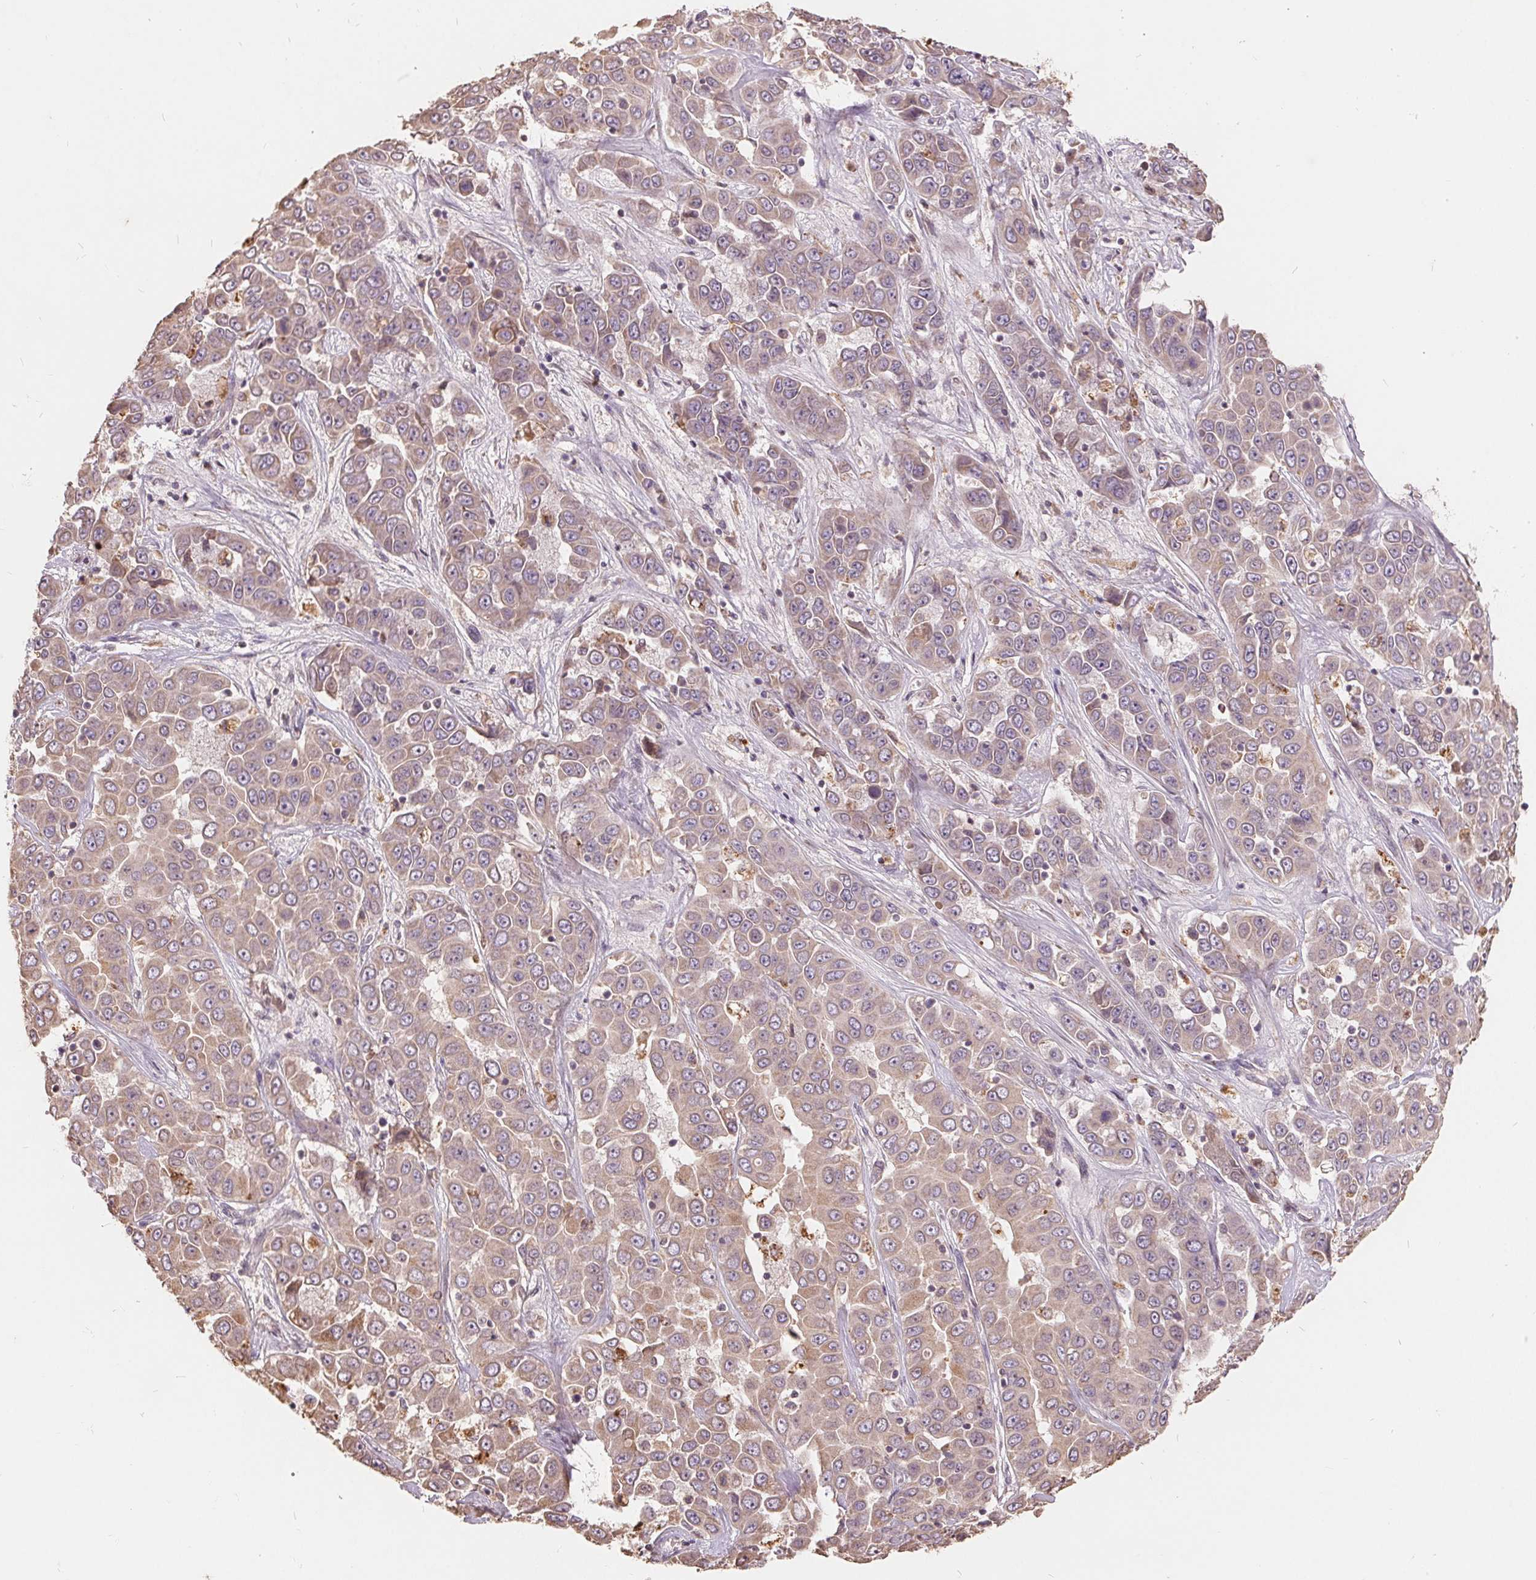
{"staining": {"intensity": "weak", "quantity": ">75%", "location": "cytoplasmic/membranous"}, "tissue": "liver cancer", "cell_type": "Tumor cells", "image_type": "cancer", "snomed": [{"axis": "morphology", "description": "Cholangiocarcinoma"}, {"axis": "topography", "description": "Liver"}], "caption": "Weak cytoplasmic/membranous protein expression is identified in about >75% of tumor cells in liver cancer. (DAB = brown stain, brightfield microscopy at high magnification).", "gene": "CDIPT", "patient": {"sex": "female", "age": 52}}